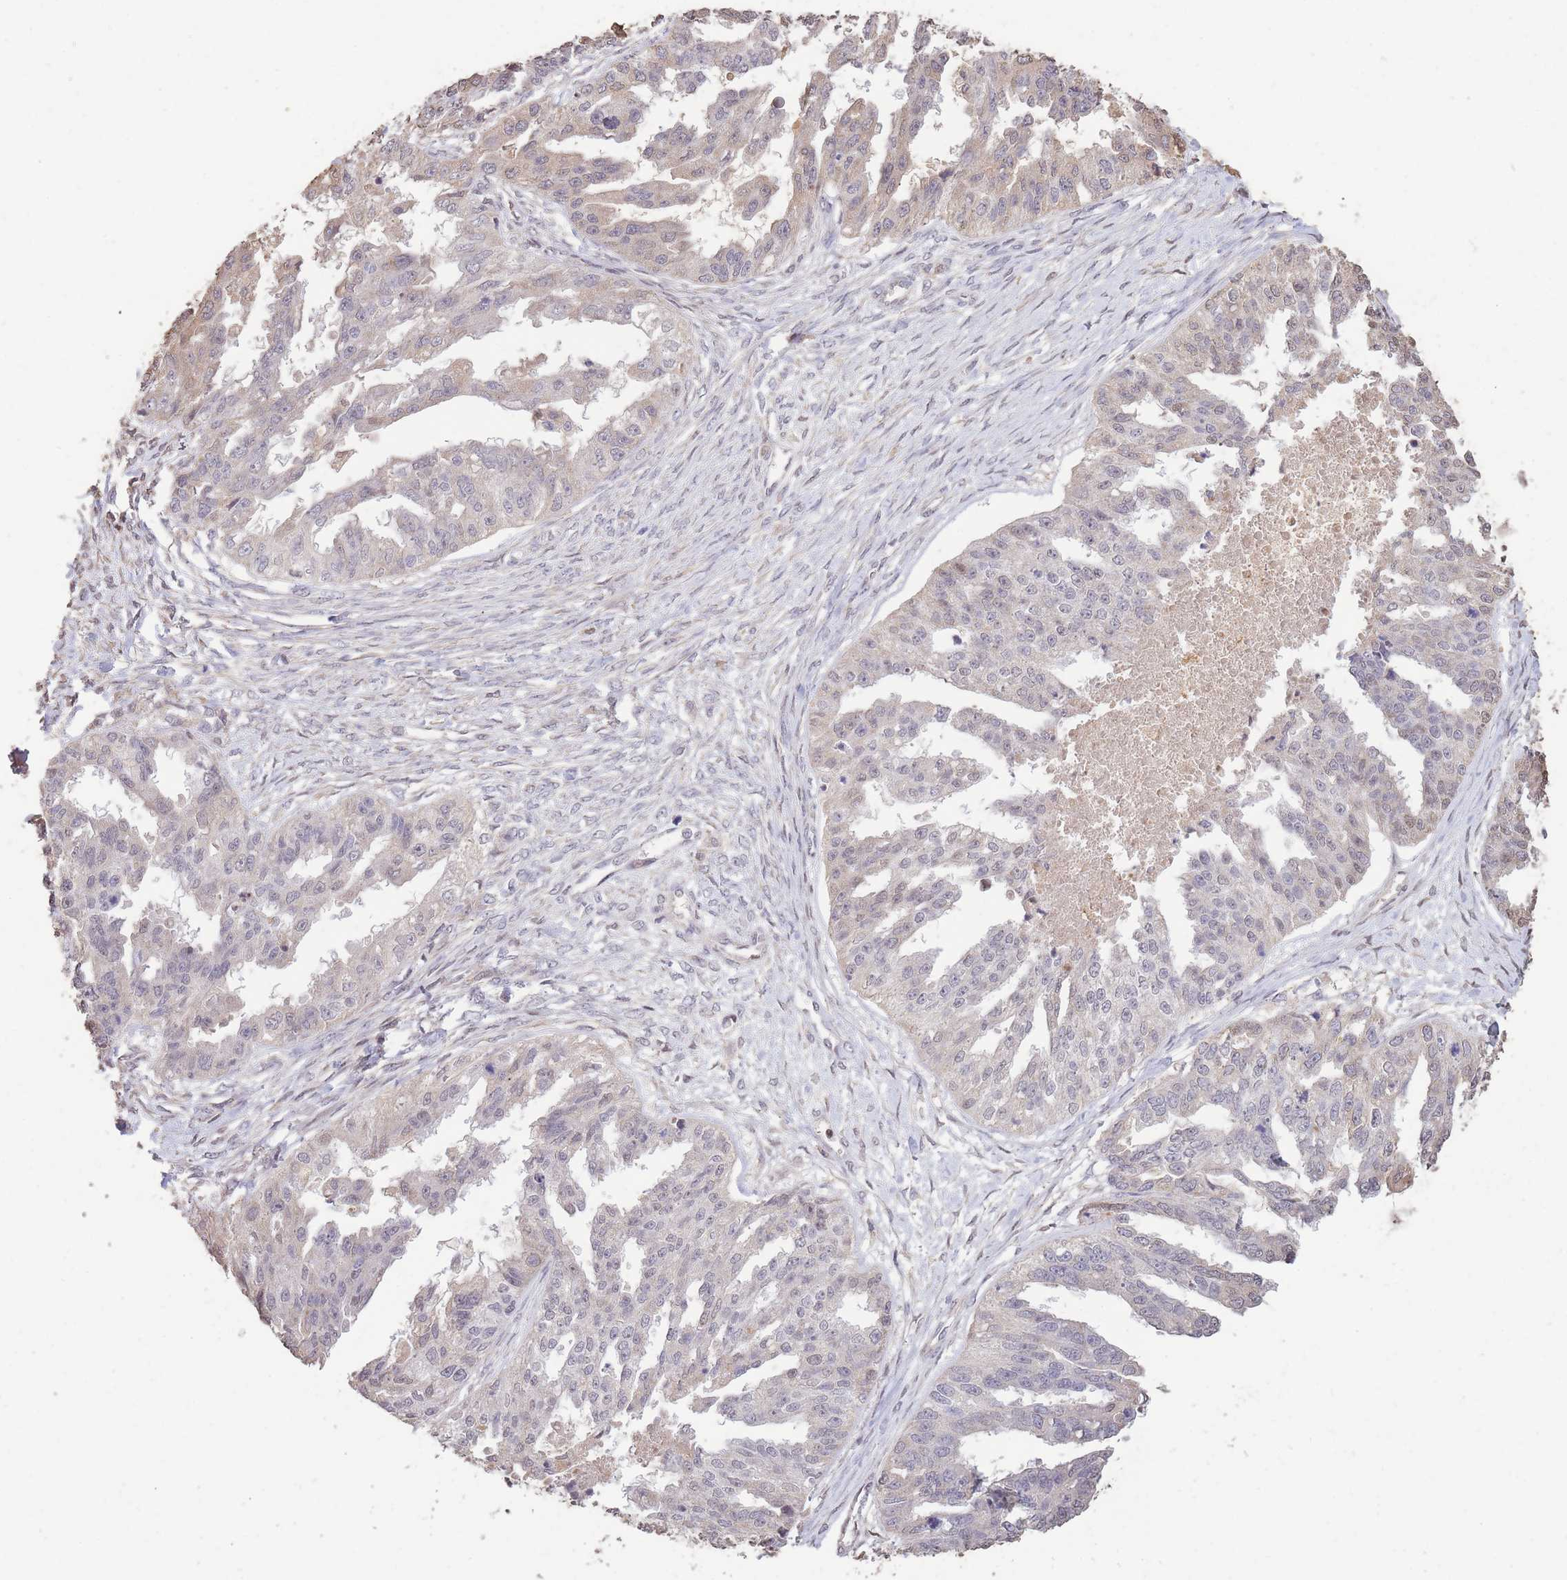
{"staining": {"intensity": "weak", "quantity": "<25%", "location": "cytoplasmic/membranous"}, "tissue": "ovarian cancer", "cell_type": "Tumor cells", "image_type": "cancer", "snomed": [{"axis": "morphology", "description": "Cystadenocarcinoma, serous, NOS"}, {"axis": "topography", "description": "Ovary"}], "caption": "Tumor cells show no significant staining in ovarian cancer (serous cystadenocarcinoma).", "gene": "RGS14", "patient": {"sex": "female", "age": 58}}